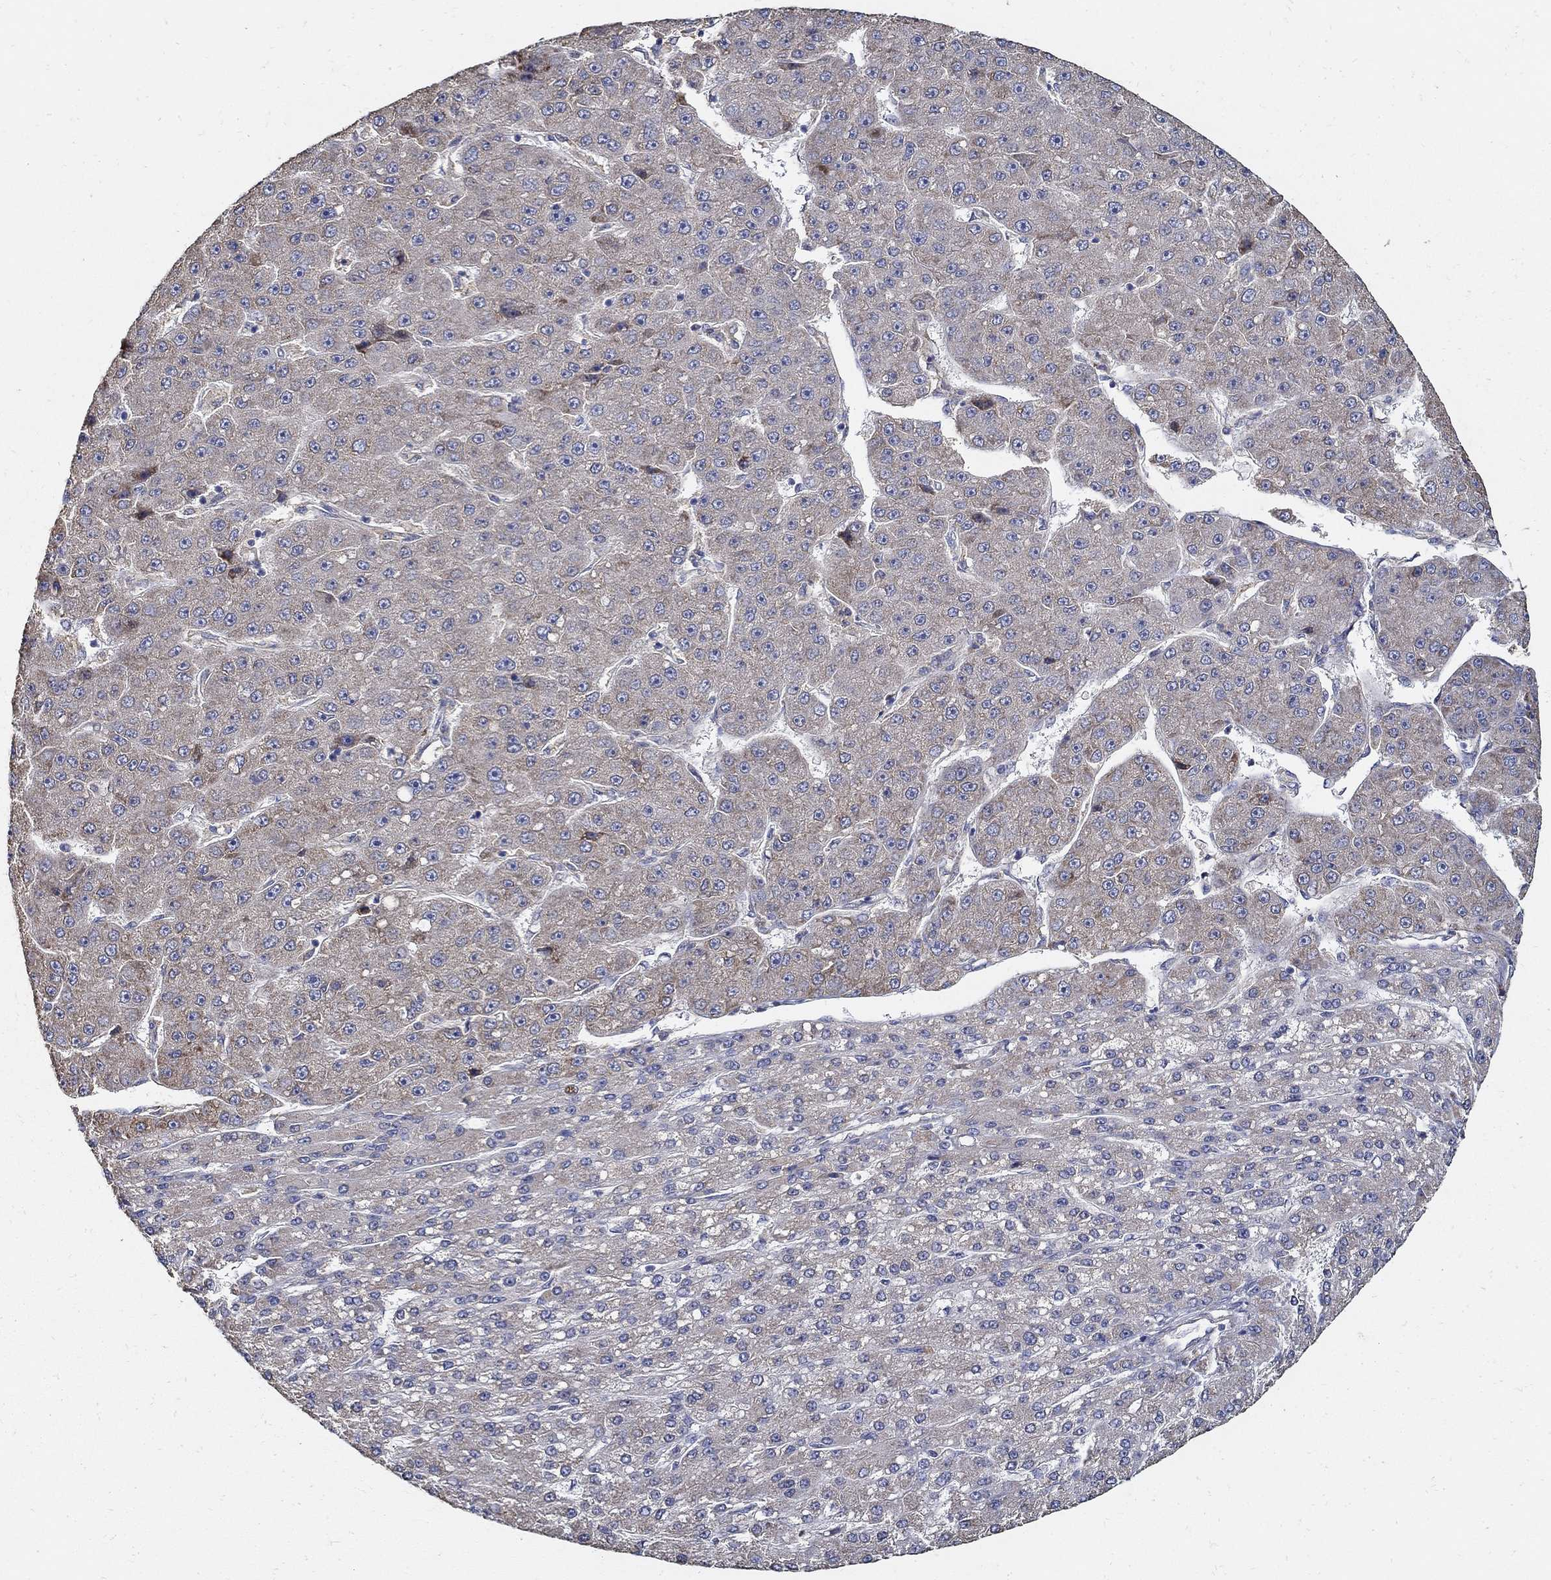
{"staining": {"intensity": "weak", "quantity": "<25%", "location": "cytoplasmic/membranous"}, "tissue": "liver cancer", "cell_type": "Tumor cells", "image_type": "cancer", "snomed": [{"axis": "morphology", "description": "Carcinoma, Hepatocellular, NOS"}, {"axis": "topography", "description": "Liver"}], "caption": "Tumor cells show no significant expression in liver cancer.", "gene": "EMILIN3", "patient": {"sex": "male", "age": 67}}